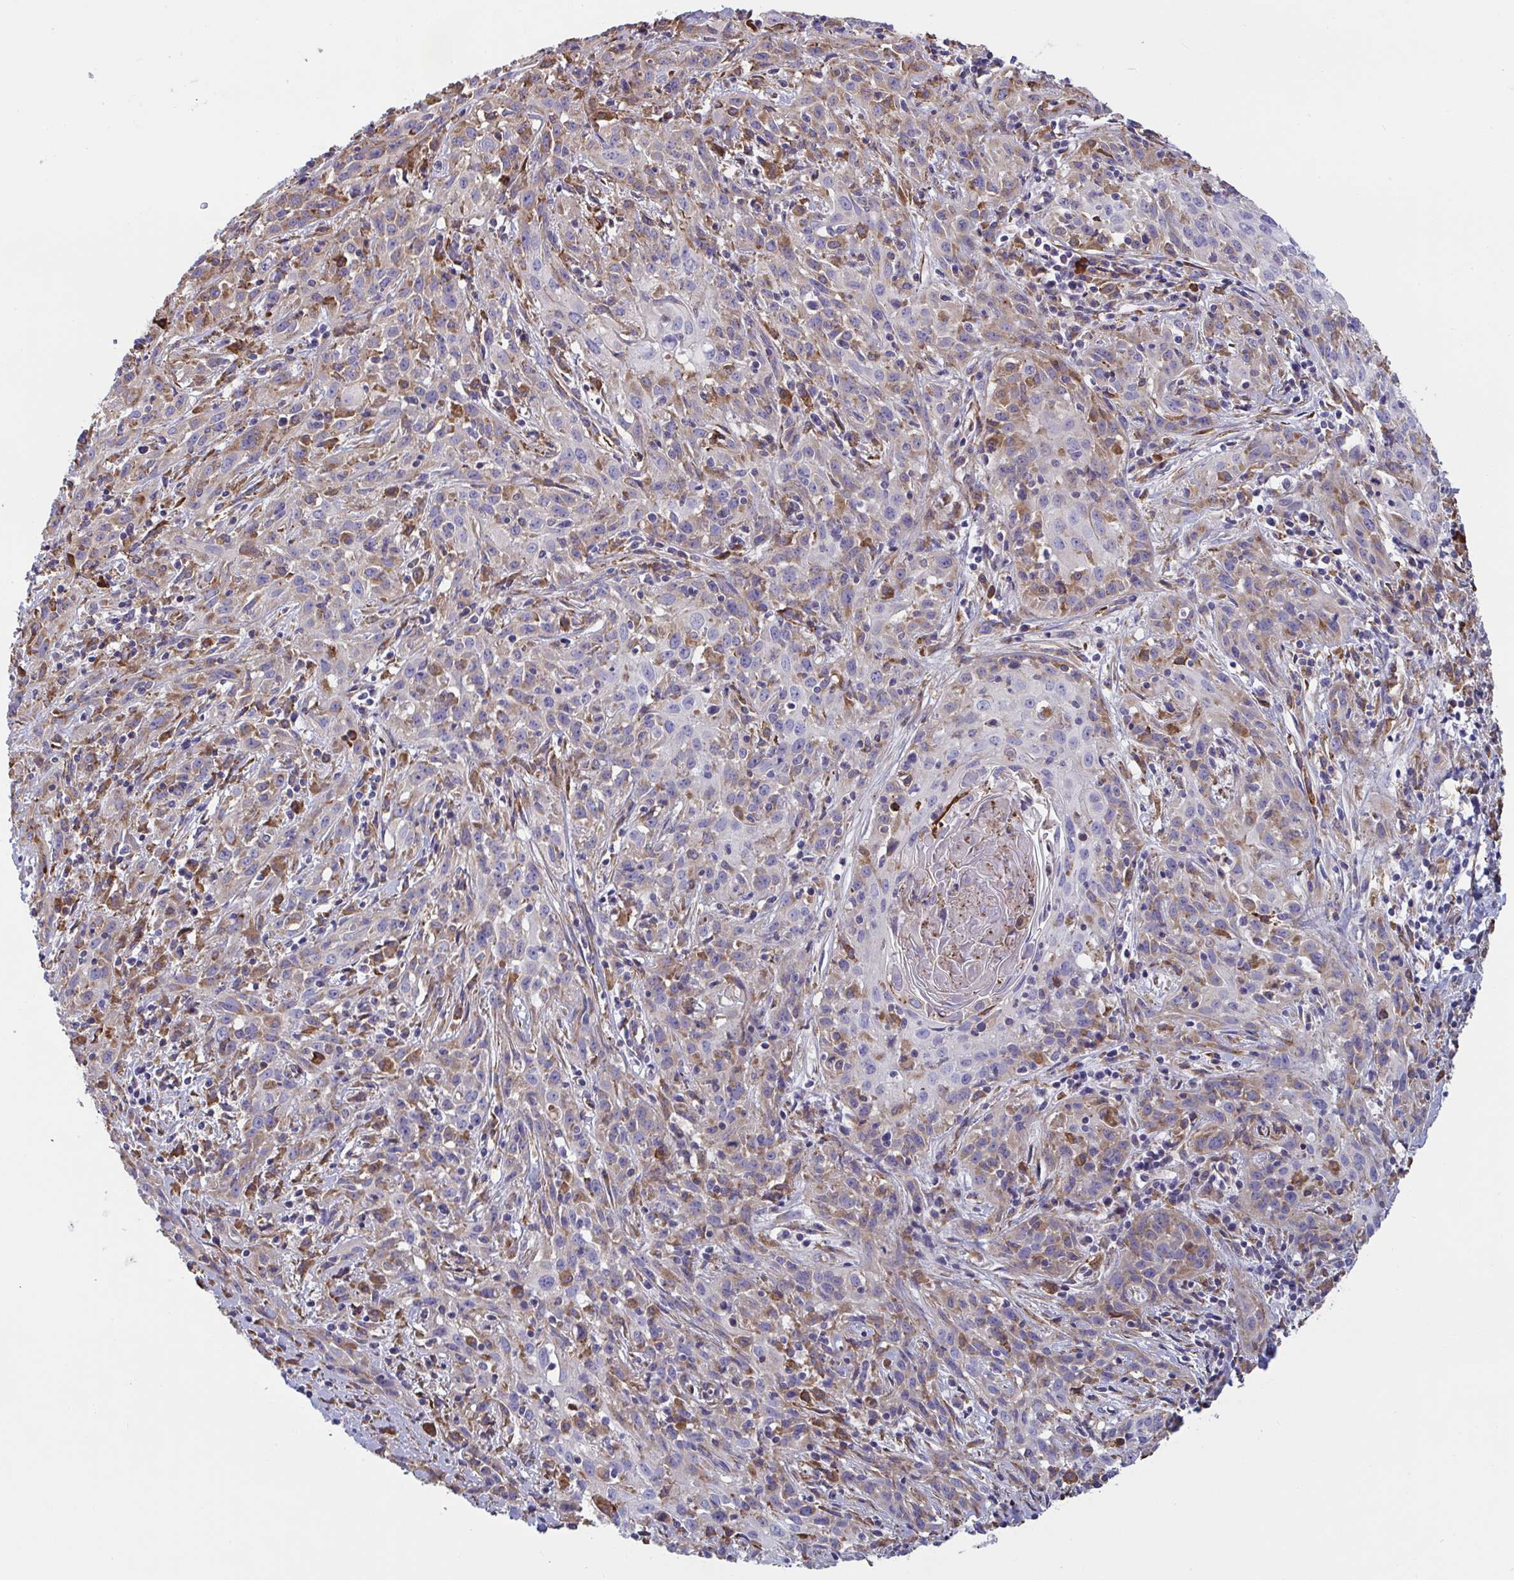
{"staining": {"intensity": "weak", "quantity": "25%-75%", "location": "cytoplasmic/membranous"}, "tissue": "cervical cancer", "cell_type": "Tumor cells", "image_type": "cancer", "snomed": [{"axis": "morphology", "description": "Squamous cell carcinoma, NOS"}, {"axis": "topography", "description": "Cervix"}], "caption": "This histopathology image demonstrates IHC staining of squamous cell carcinoma (cervical), with low weak cytoplasmic/membranous positivity in about 25%-75% of tumor cells.", "gene": "MYMK", "patient": {"sex": "female", "age": 57}}